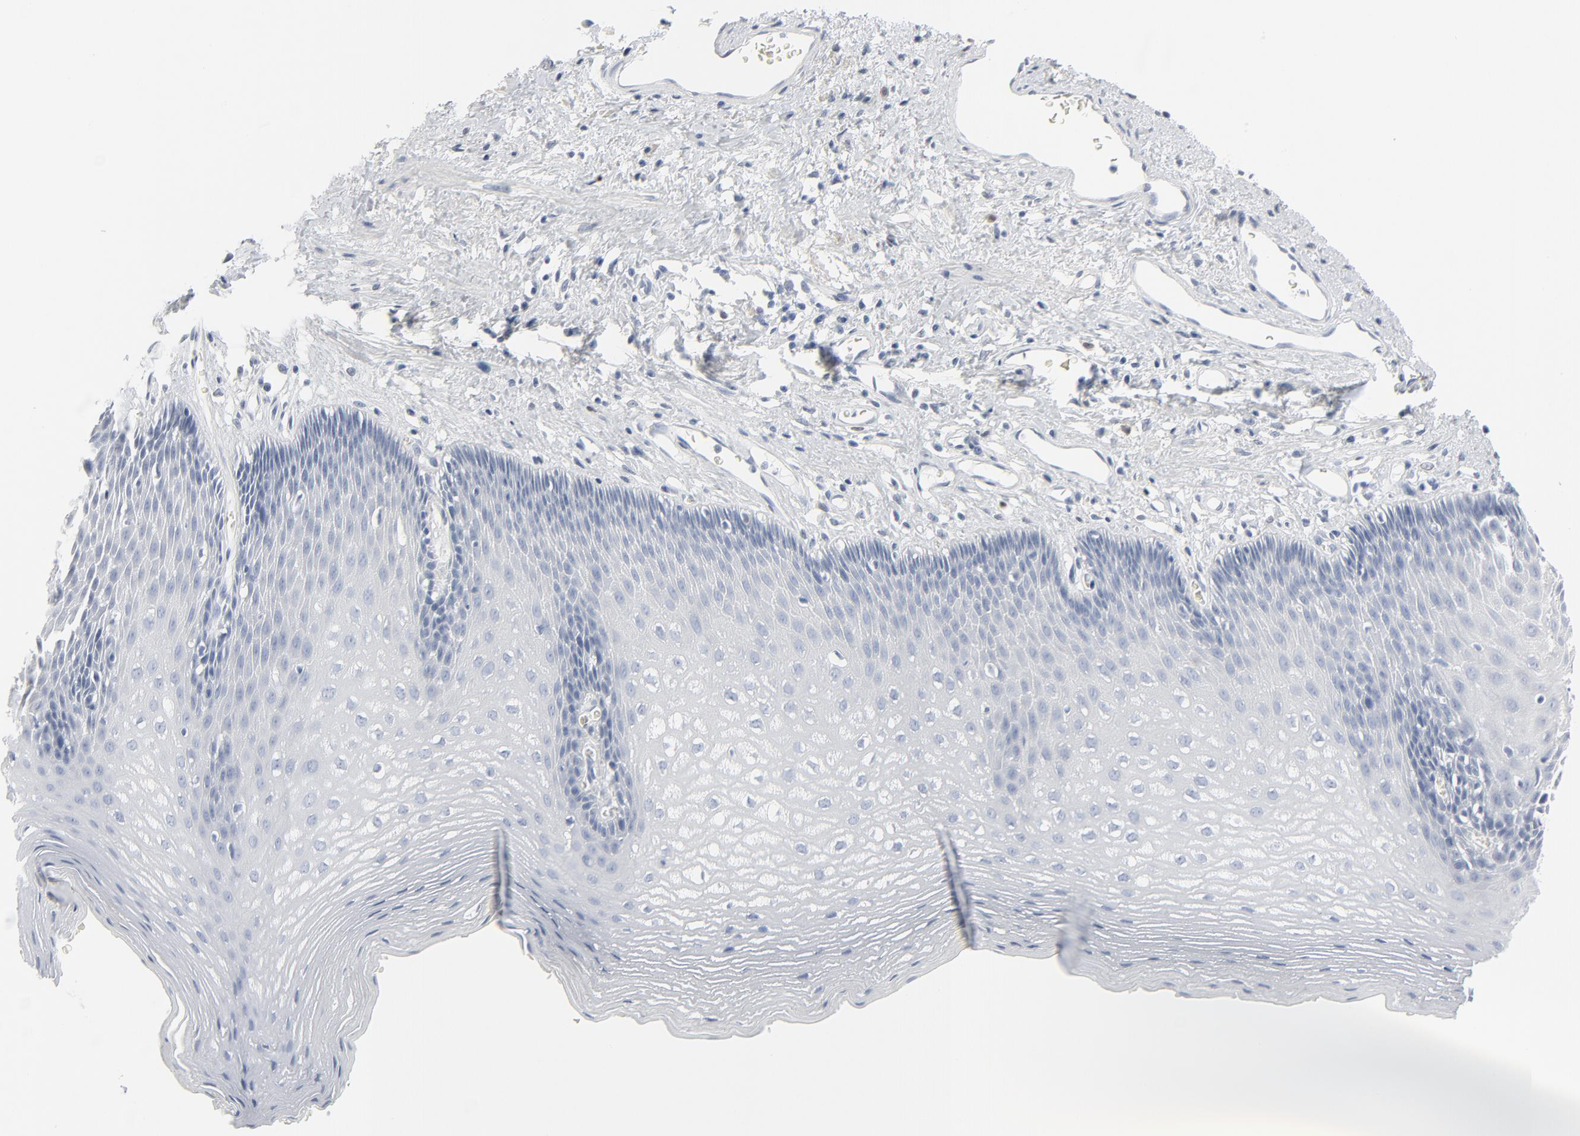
{"staining": {"intensity": "negative", "quantity": "none", "location": "none"}, "tissue": "esophagus", "cell_type": "Squamous epithelial cells", "image_type": "normal", "snomed": [{"axis": "morphology", "description": "Normal tissue, NOS"}, {"axis": "morphology", "description": "Adenocarcinoma, NOS"}, {"axis": "topography", "description": "Esophagus"}, {"axis": "topography", "description": "Stomach"}], "caption": "DAB immunohistochemical staining of unremarkable human esophagus shows no significant staining in squamous epithelial cells. Nuclei are stained in blue.", "gene": "MITF", "patient": {"sex": "male", "age": 62}}